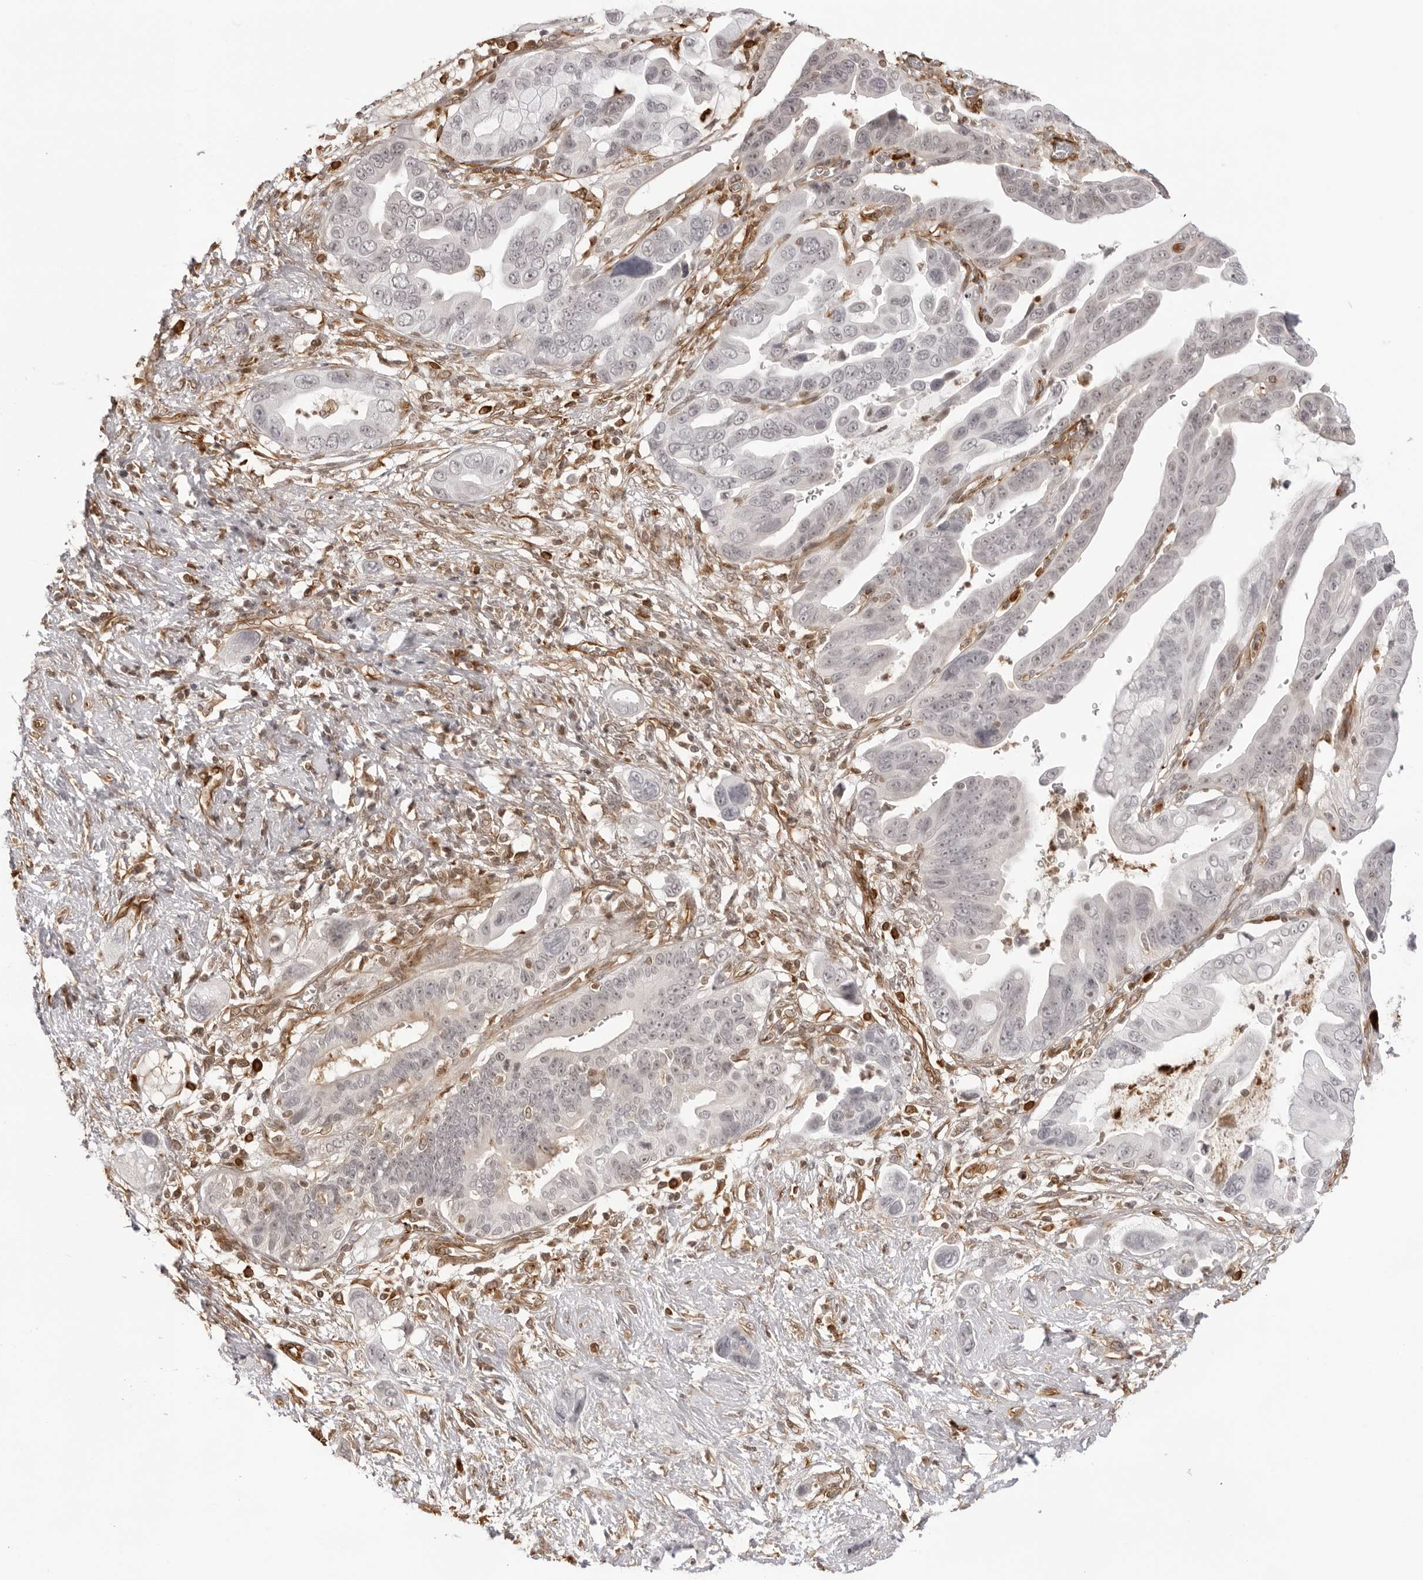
{"staining": {"intensity": "negative", "quantity": "none", "location": "none"}, "tissue": "pancreatic cancer", "cell_type": "Tumor cells", "image_type": "cancer", "snomed": [{"axis": "morphology", "description": "Adenocarcinoma, NOS"}, {"axis": "topography", "description": "Pancreas"}], "caption": "The IHC photomicrograph has no significant staining in tumor cells of adenocarcinoma (pancreatic) tissue.", "gene": "DYNLT5", "patient": {"sex": "female", "age": 72}}